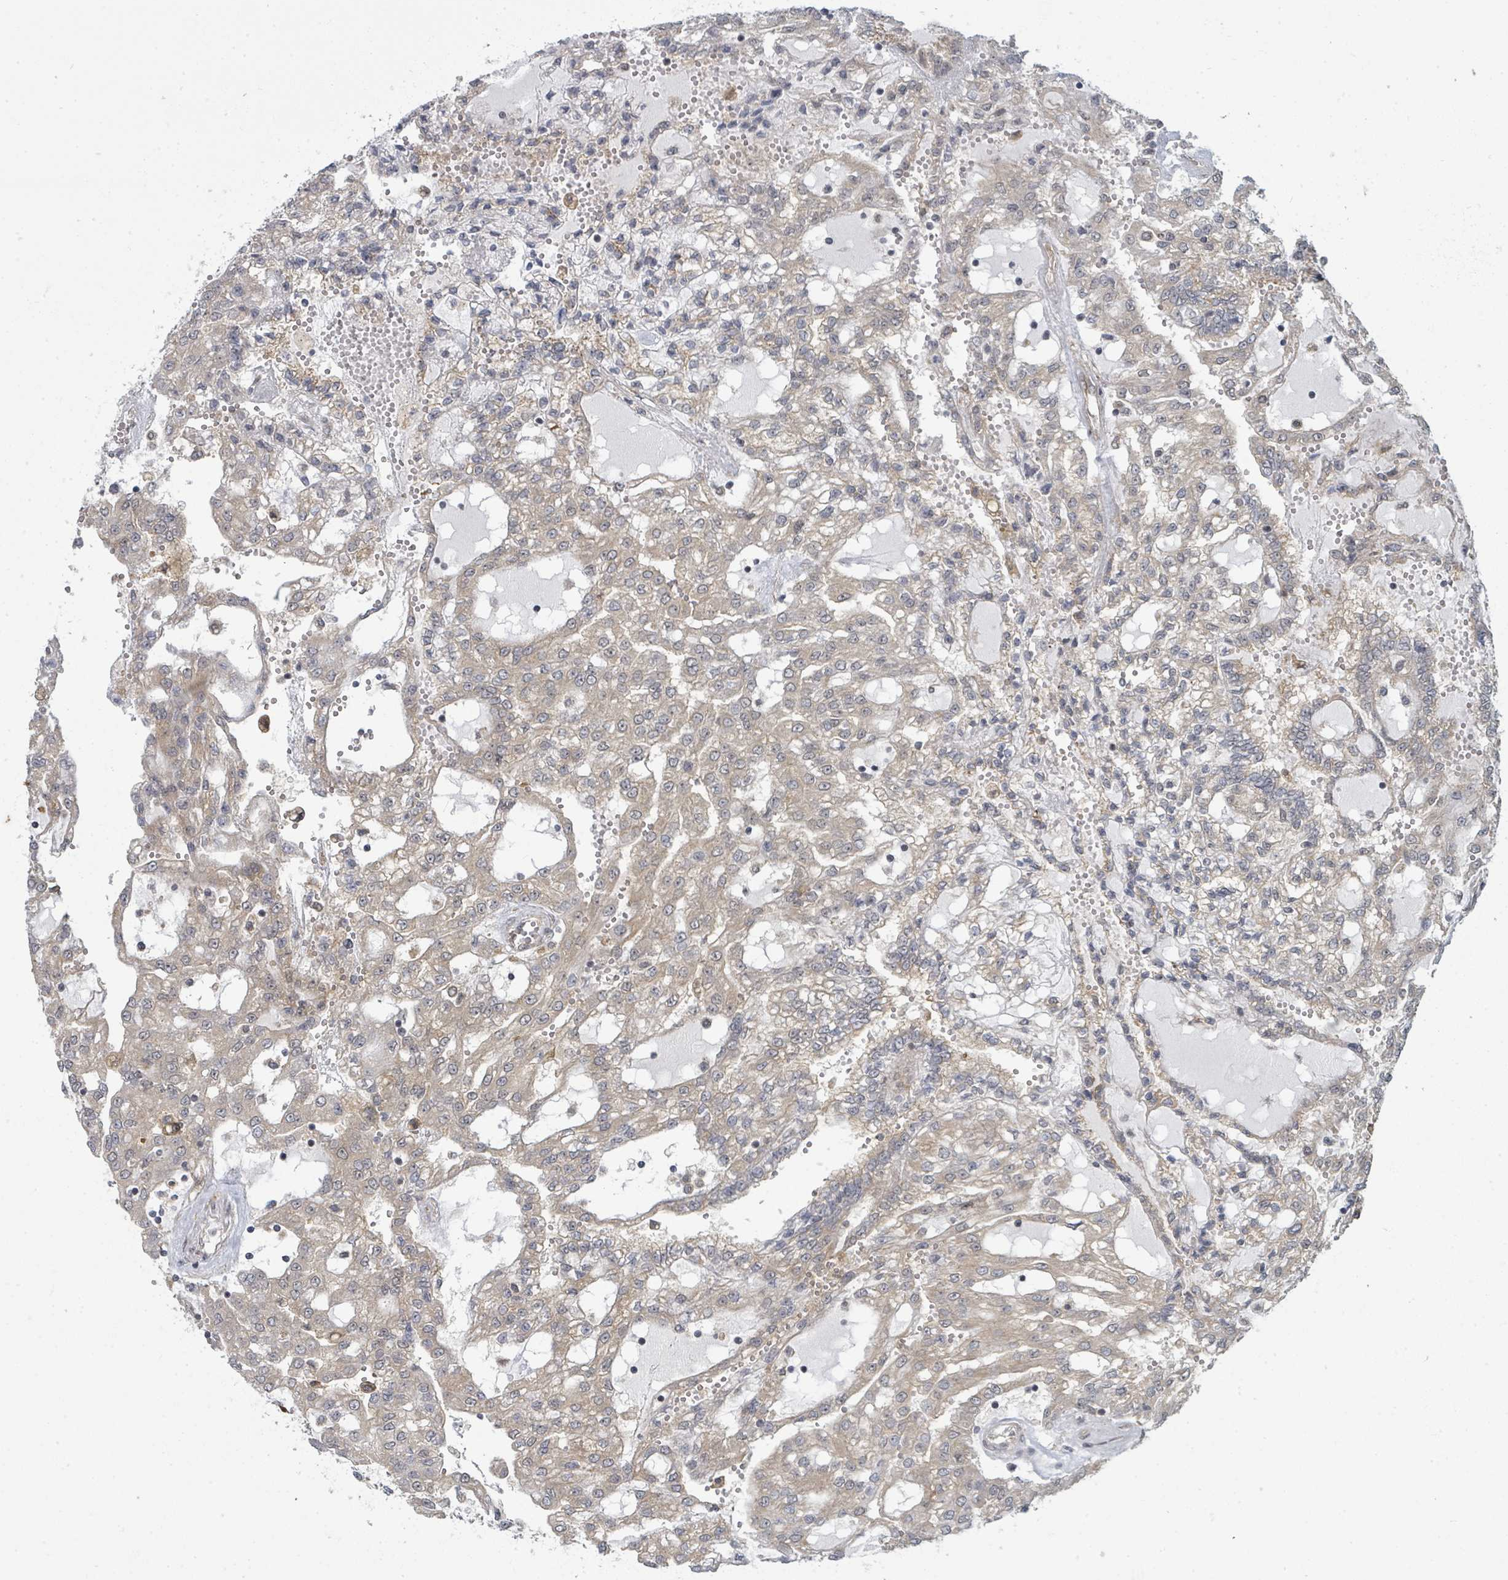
{"staining": {"intensity": "weak", "quantity": "25%-75%", "location": "cytoplasmic/membranous"}, "tissue": "renal cancer", "cell_type": "Tumor cells", "image_type": "cancer", "snomed": [{"axis": "morphology", "description": "Adenocarcinoma, NOS"}, {"axis": "topography", "description": "Kidney"}], "caption": "Protein expression analysis of human renal cancer (adenocarcinoma) reveals weak cytoplasmic/membranous positivity in approximately 25%-75% of tumor cells. The staining was performed using DAB (3,3'-diaminobenzidine) to visualize the protein expression in brown, while the nuclei were stained in blue with hematoxylin (Magnification: 20x).", "gene": "PSMG2", "patient": {"sex": "male", "age": 63}}